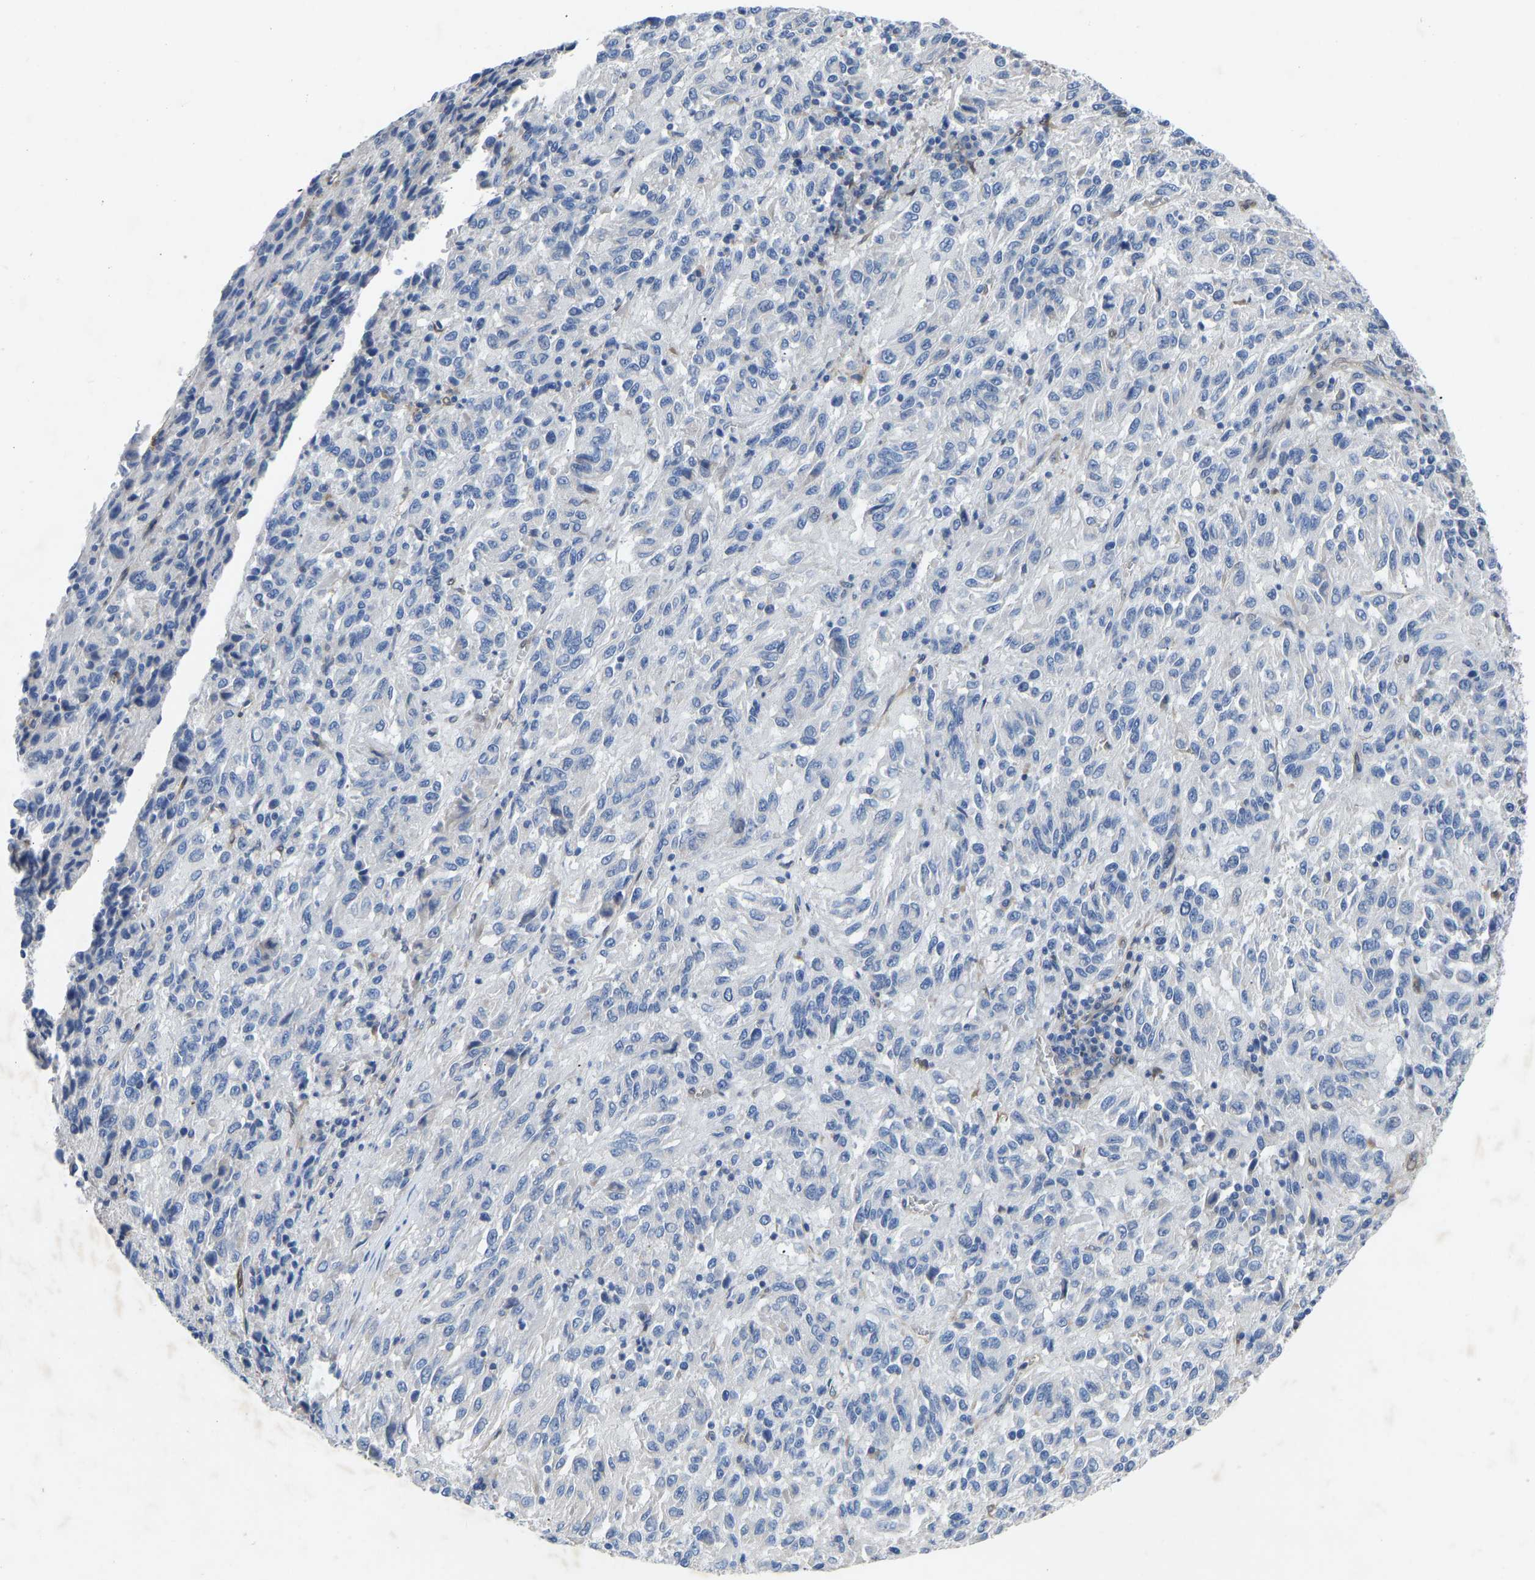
{"staining": {"intensity": "negative", "quantity": "none", "location": "none"}, "tissue": "melanoma", "cell_type": "Tumor cells", "image_type": "cancer", "snomed": [{"axis": "morphology", "description": "Malignant melanoma, Metastatic site"}, {"axis": "topography", "description": "Lung"}], "caption": "Immunohistochemistry (IHC) photomicrograph of neoplastic tissue: melanoma stained with DAB demonstrates no significant protein positivity in tumor cells.", "gene": "RBP1", "patient": {"sex": "male", "age": 64}}